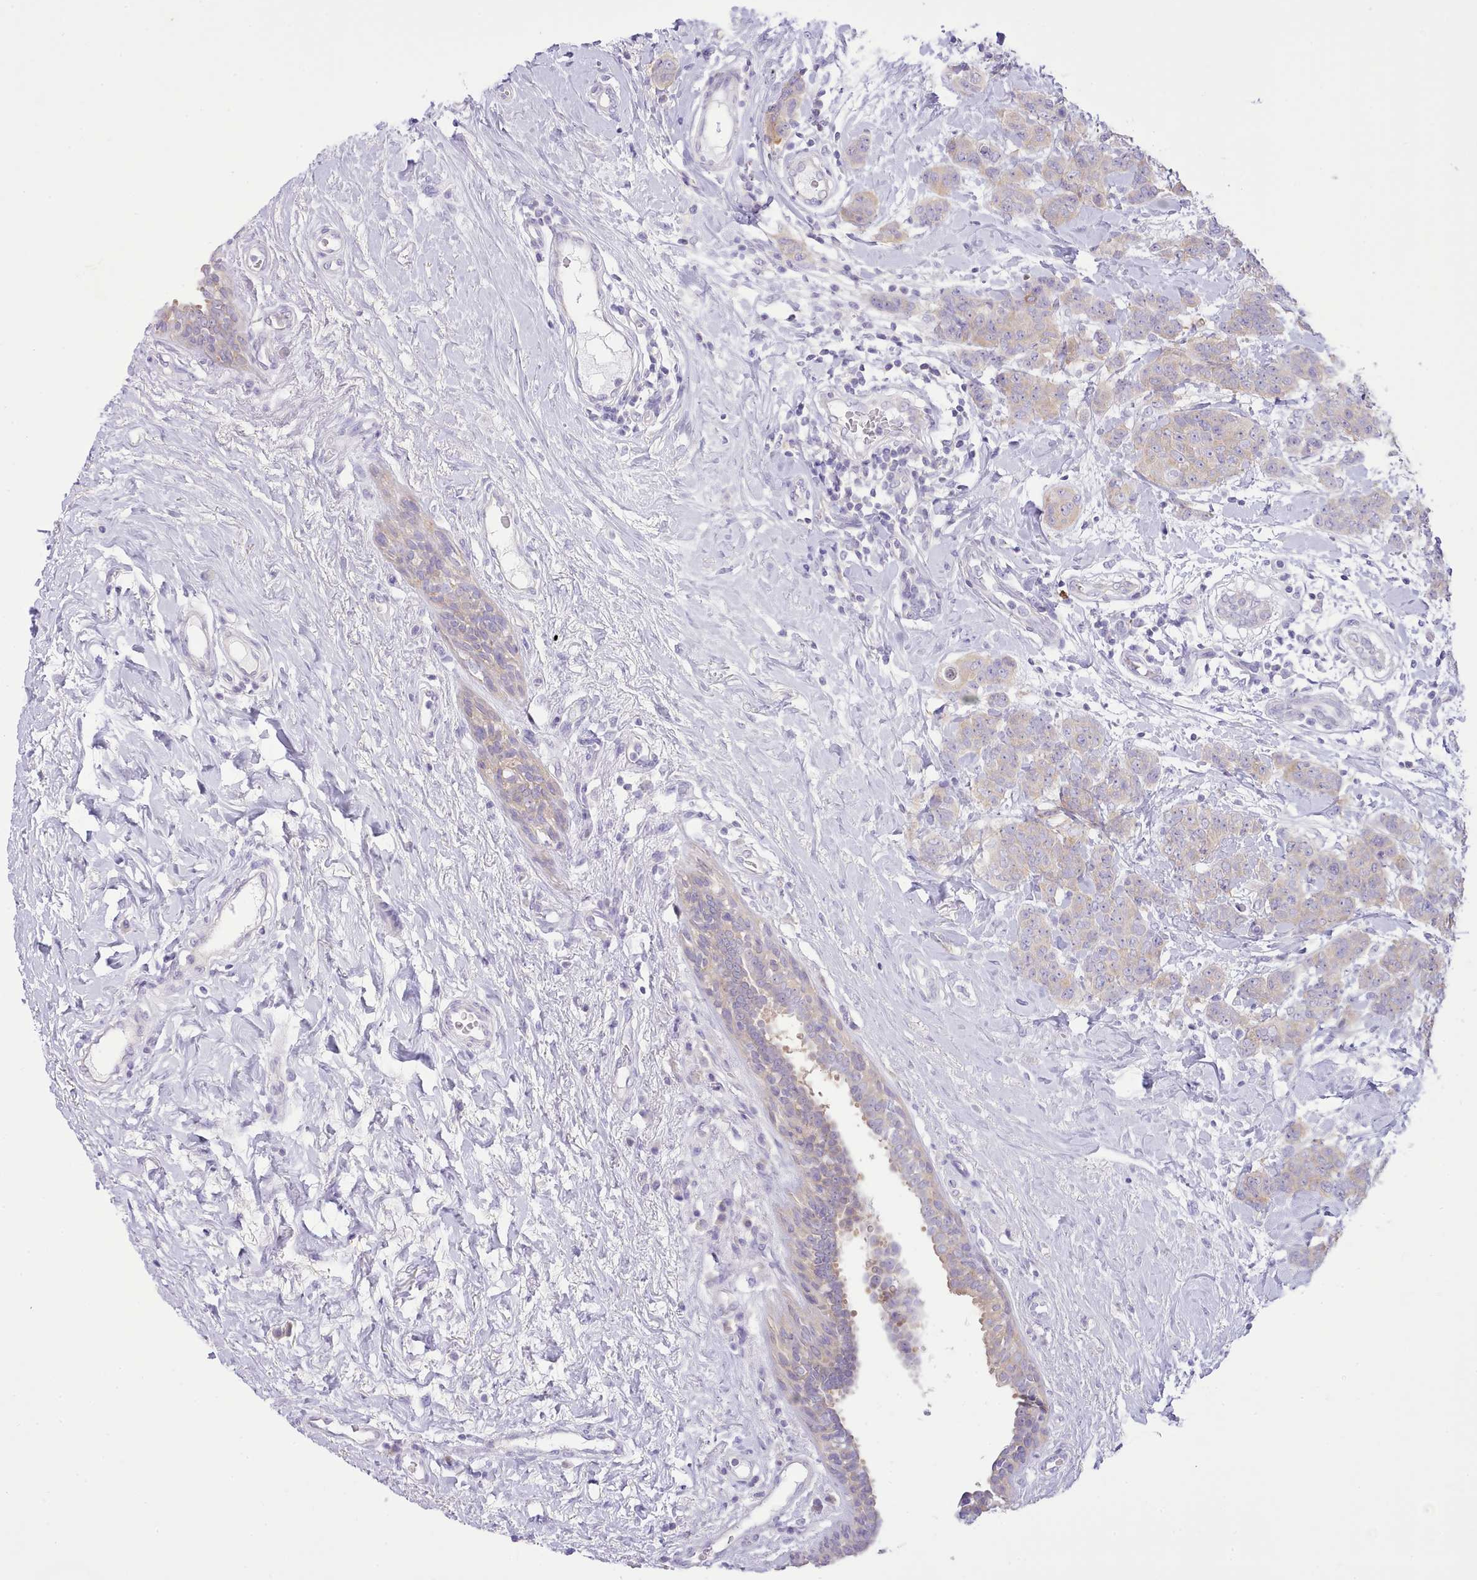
{"staining": {"intensity": "negative", "quantity": "none", "location": "none"}, "tissue": "breast cancer", "cell_type": "Tumor cells", "image_type": "cancer", "snomed": [{"axis": "morphology", "description": "Duct carcinoma"}, {"axis": "topography", "description": "Breast"}], "caption": "This is an immunohistochemistry (IHC) photomicrograph of human invasive ductal carcinoma (breast). There is no expression in tumor cells.", "gene": "MDFI", "patient": {"sex": "female", "age": 40}}